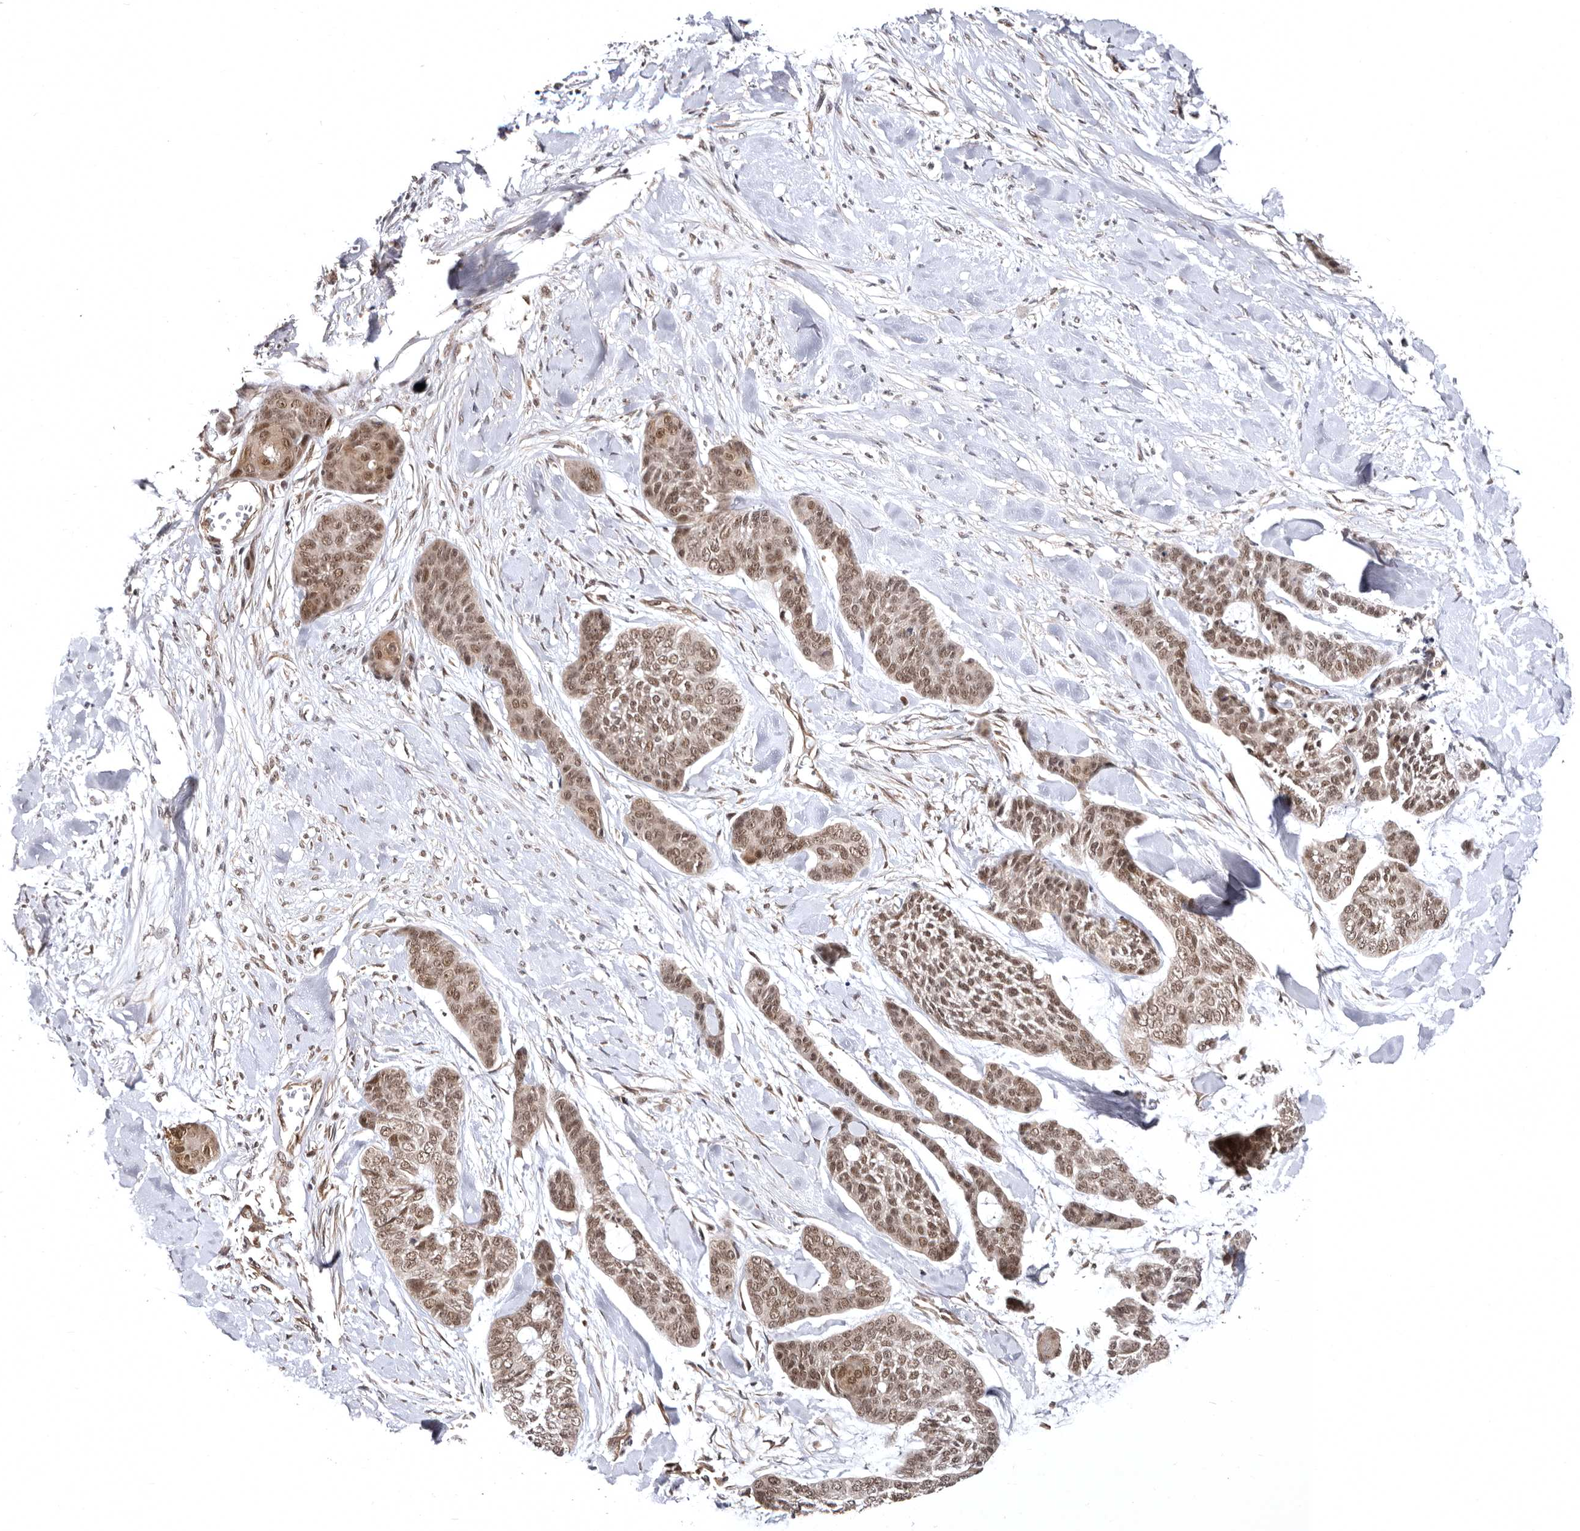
{"staining": {"intensity": "moderate", "quantity": ">75%", "location": "nuclear"}, "tissue": "skin cancer", "cell_type": "Tumor cells", "image_type": "cancer", "snomed": [{"axis": "morphology", "description": "Basal cell carcinoma"}, {"axis": "topography", "description": "Skin"}], "caption": "About >75% of tumor cells in human skin cancer (basal cell carcinoma) display moderate nuclear protein staining as visualized by brown immunohistochemical staining.", "gene": "MED8", "patient": {"sex": "female", "age": 64}}